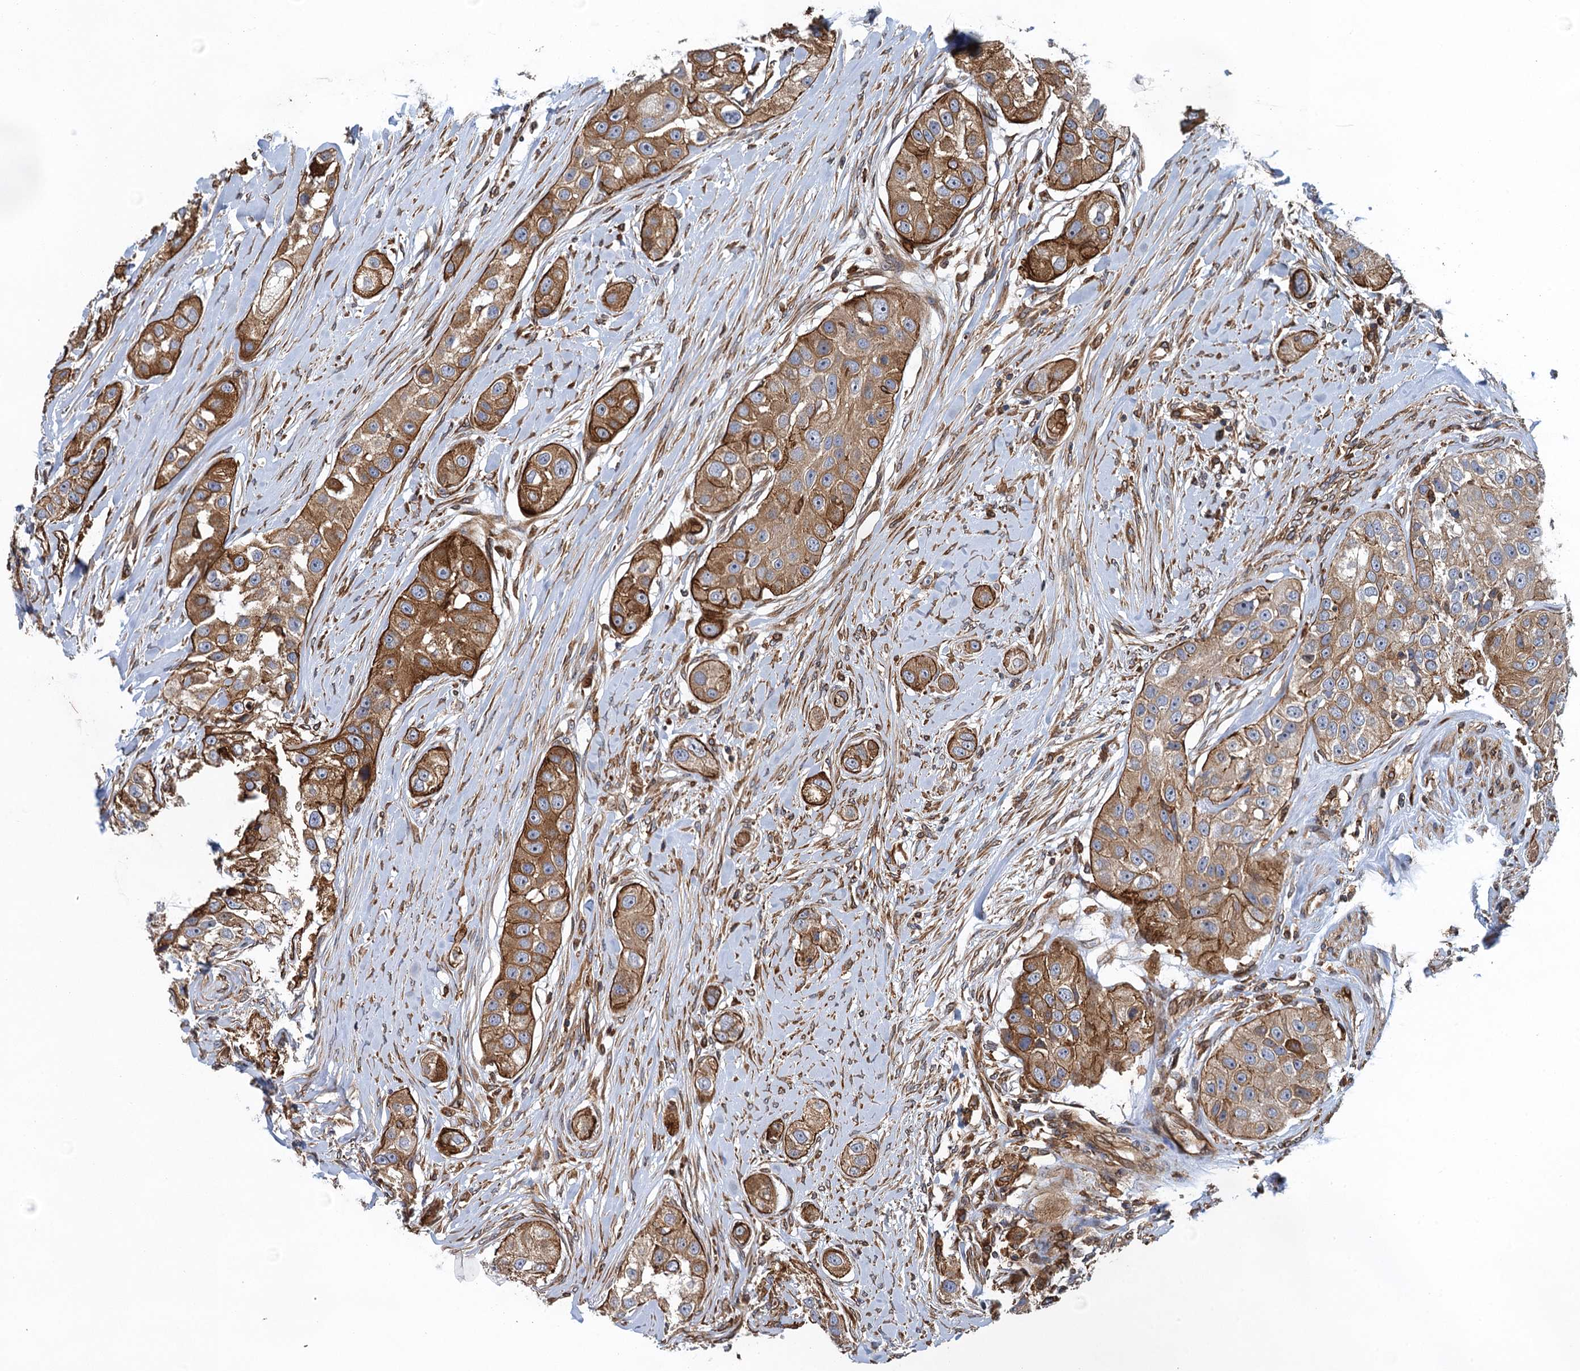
{"staining": {"intensity": "strong", "quantity": ">75%", "location": "cytoplasmic/membranous"}, "tissue": "head and neck cancer", "cell_type": "Tumor cells", "image_type": "cancer", "snomed": [{"axis": "morphology", "description": "Normal tissue, NOS"}, {"axis": "morphology", "description": "Squamous cell carcinoma, NOS"}, {"axis": "topography", "description": "Skeletal muscle"}, {"axis": "topography", "description": "Head-Neck"}], "caption": "DAB (3,3'-diaminobenzidine) immunohistochemical staining of human head and neck squamous cell carcinoma exhibits strong cytoplasmic/membranous protein positivity in about >75% of tumor cells. The staining is performed using DAB (3,3'-diaminobenzidine) brown chromogen to label protein expression. The nuclei are counter-stained blue using hematoxylin.", "gene": "ARMC5", "patient": {"sex": "male", "age": 51}}